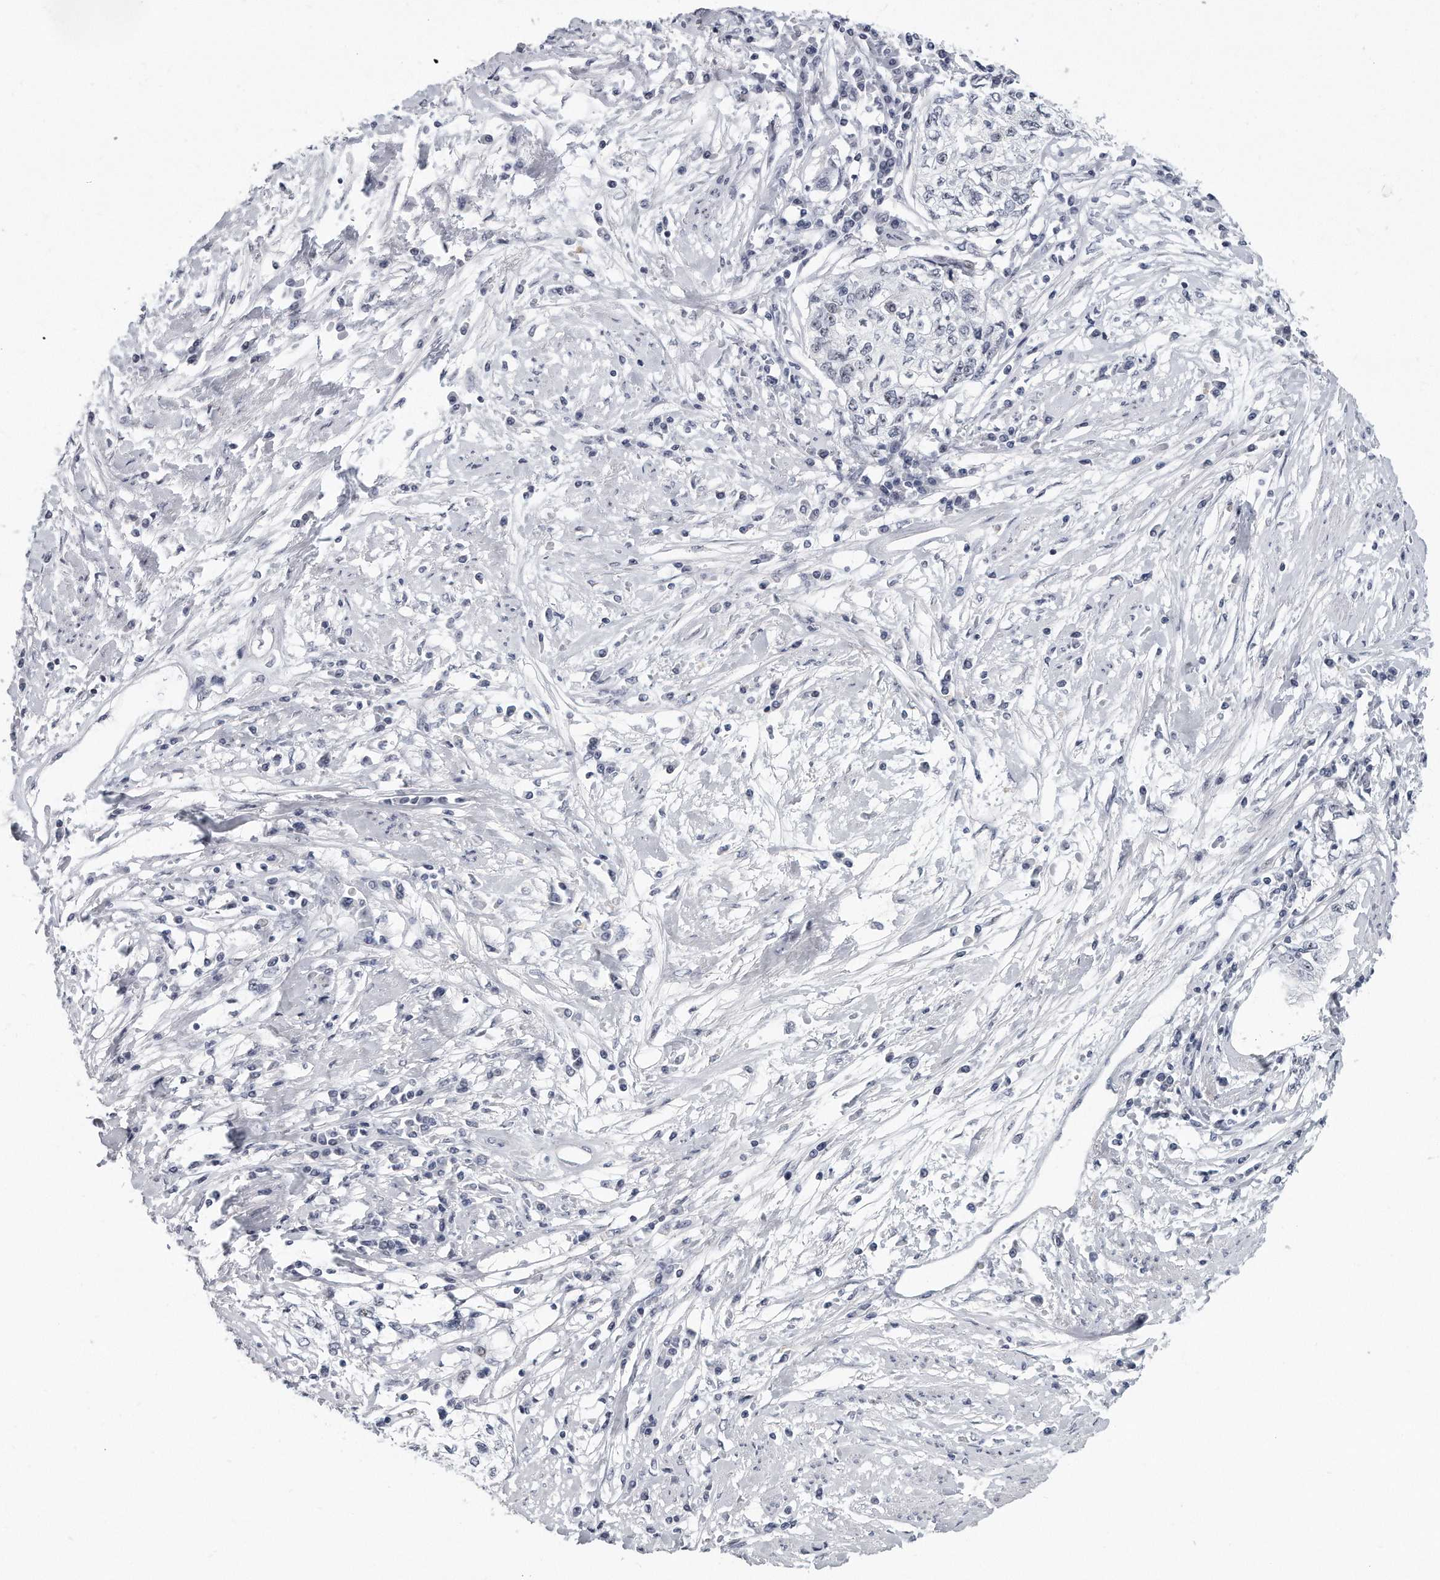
{"staining": {"intensity": "negative", "quantity": "none", "location": "none"}, "tissue": "cervical cancer", "cell_type": "Tumor cells", "image_type": "cancer", "snomed": [{"axis": "morphology", "description": "Squamous cell carcinoma, NOS"}, {"axis": "topography", "description": "Cervix"}], "caption": "High magnification brightfield microscopy of cervical cancer stained with DAB (3,3'-diaminobenzidine) (brown) and counterstained with hematoxylin (blue): tumor cells show no significant expression.", "gene": "TFCP2L1", "patient": {"sex": "female", "age": 57}}